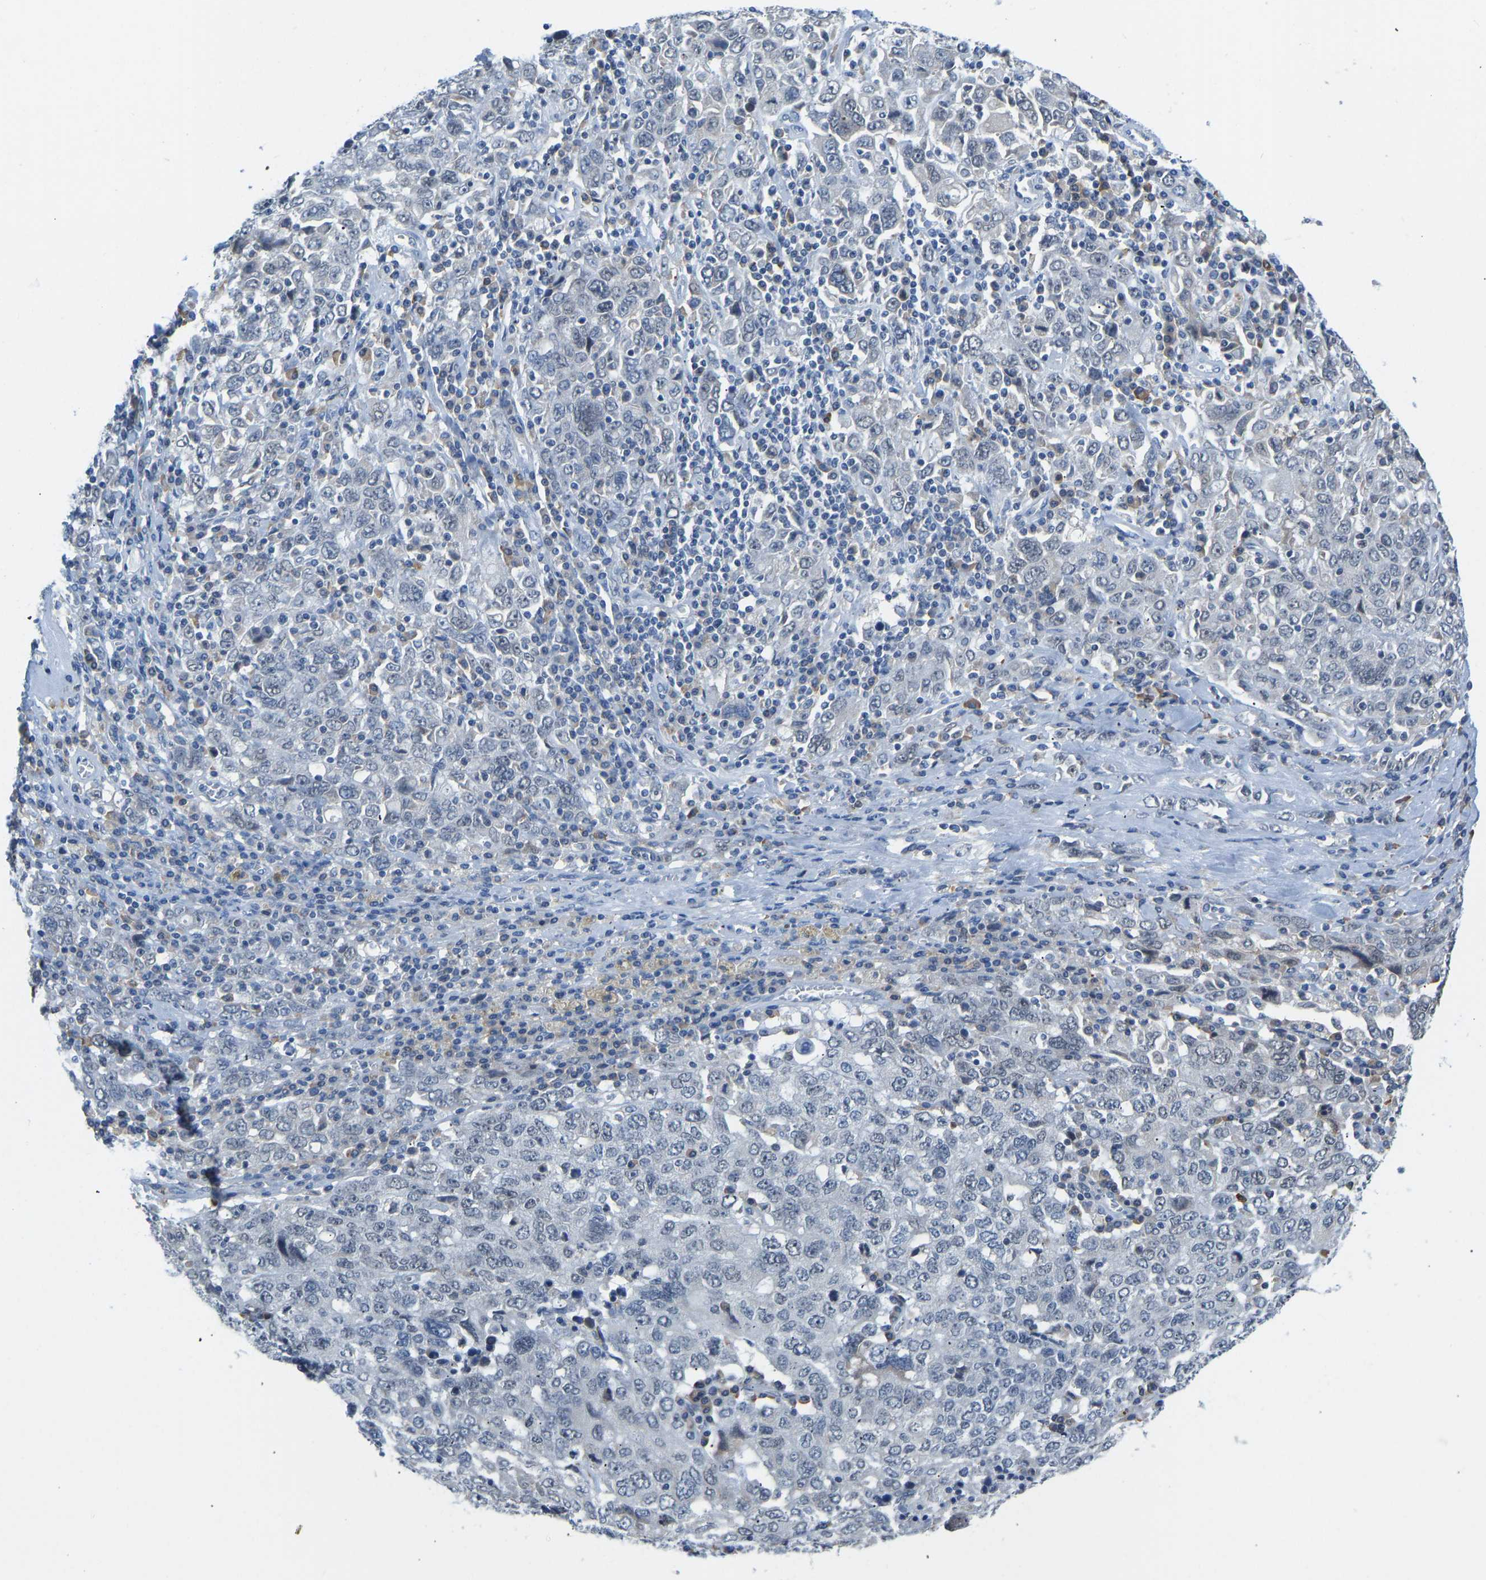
{"staining": {"intensity": "negative", "quantity": "none", "location": "none"}, "tissue": "ovarian cancer", "cell_type": "Tumor cells", "image_type": "cancer", "snomed": [{"axis": "morphology", "description": "Carcinoma, endometroid"}, {"axis": "topography", "description": "Ovary"}], "caption": "Ovarian cancer stained for a protein using IHC displays no staining tumor cells.", "gene": "VRK1", "patient": {"sex": "female", "age": 62}}